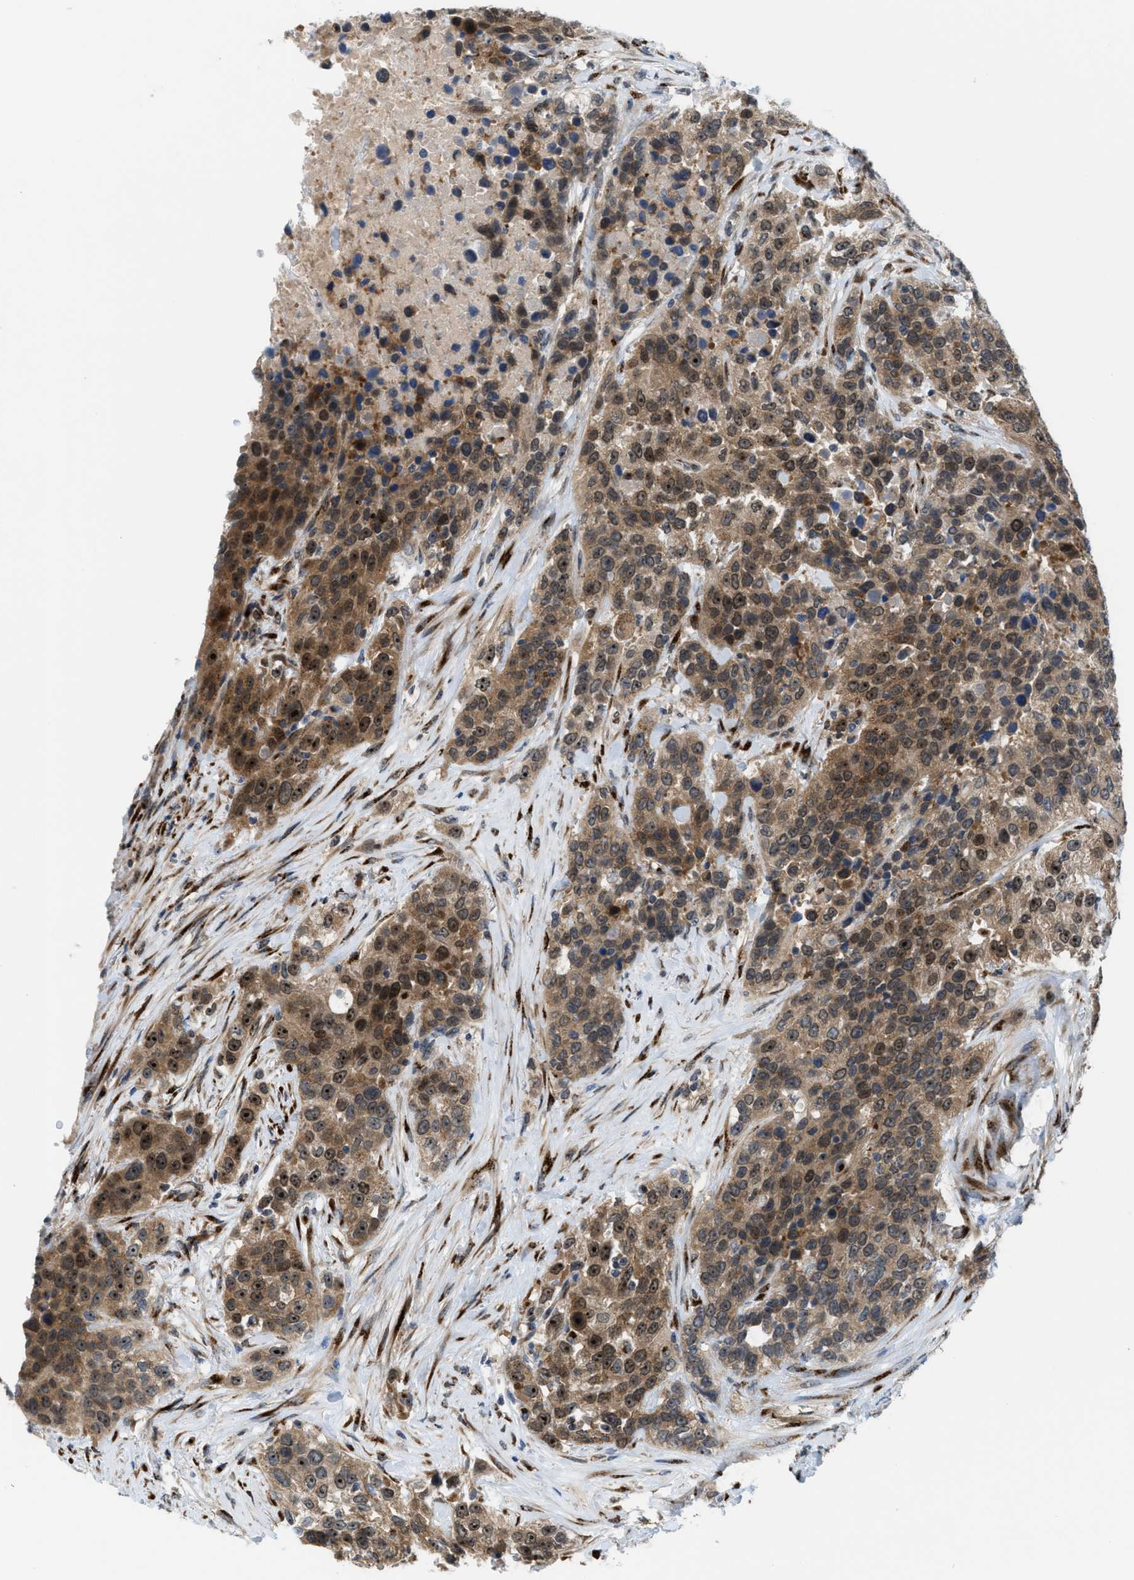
{"staining": {"intensity": "moderate", "quantity": ">75%", "location": "cytoplasmic/membranous,nuclear"}, "tissue": "urothelial cancer", "cell_type": "Tumor cells", "image_type": "cancer", "snomed": [{"axis": "morphology", "description": "Urothelial carcinoma, High grade"}, {"axis": "topography", "description": "Urinary bladder"}], "caption": "Moderate cytoplasmic/membranous and nuclear protein expression is seen in approximately >75% of tumor cells in urothelial carcinoma (high-grade).", "gene": "SLC38A10", "patient": {"sex": "female", "age": 80}}